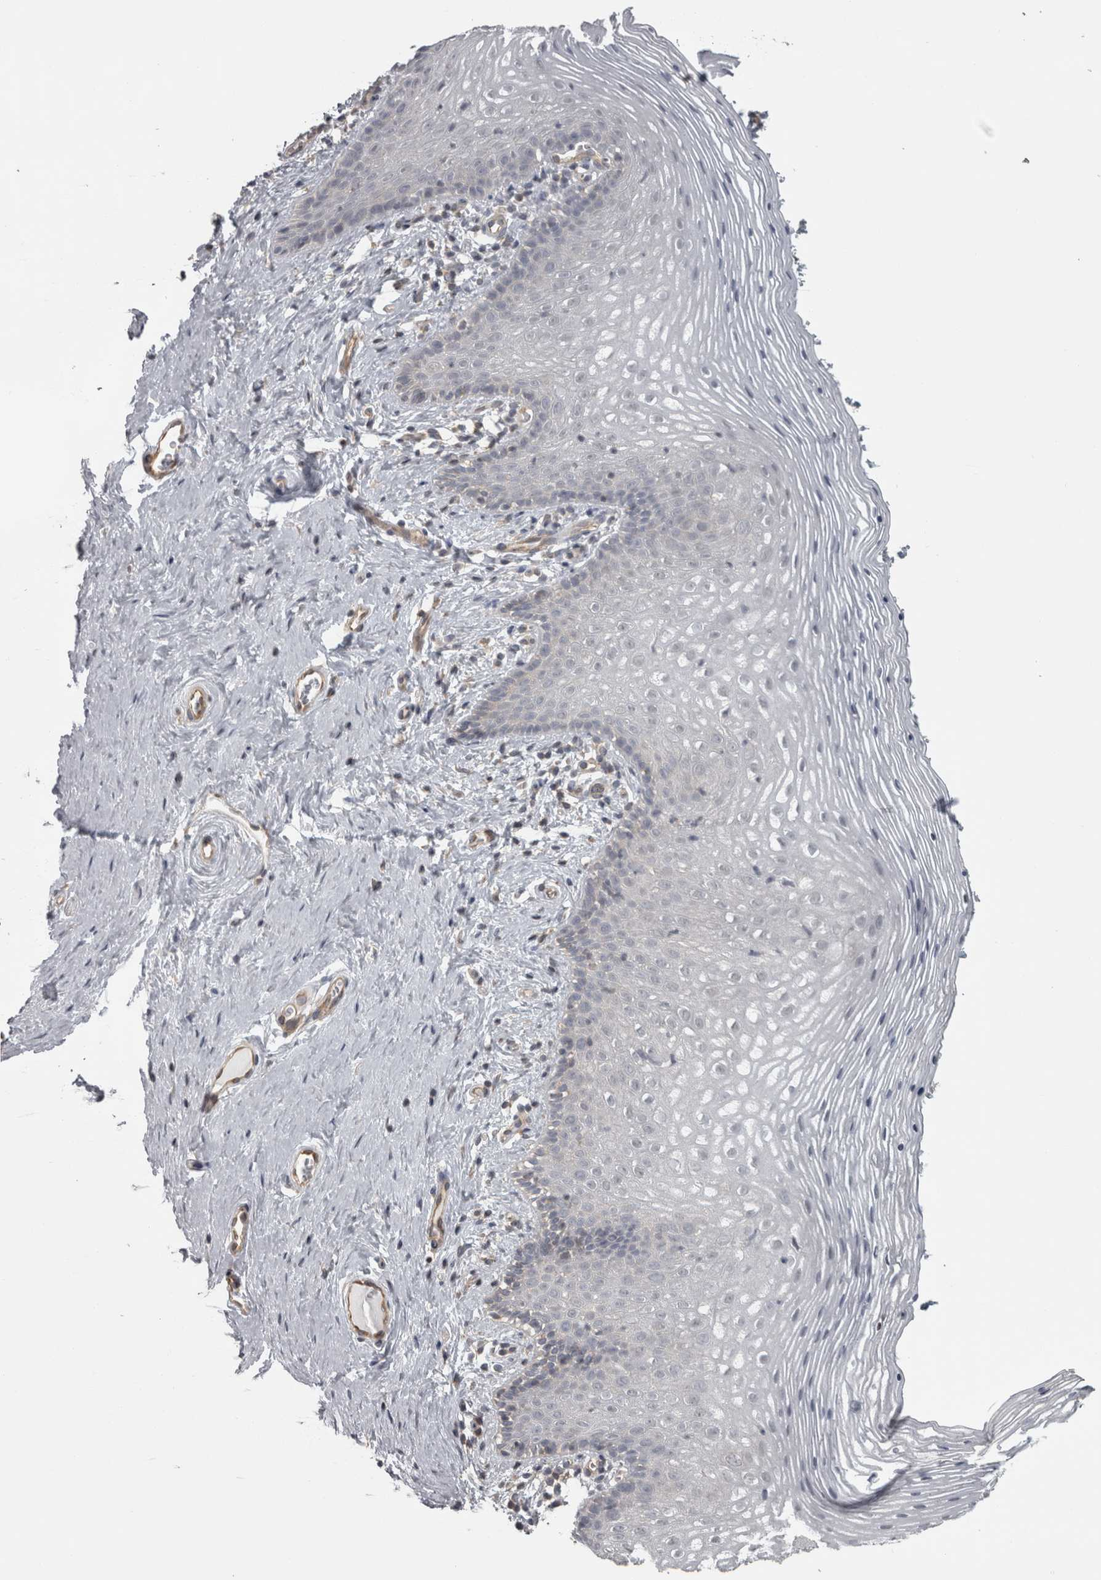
{"staining": {"intensity": "negative", "quantity": "none", "location": "none"}, "tissue": "vagina", "cell_type": "Squamous epithelial cells", "image_type": "normal", "snomed": [{"axis": "morphology", "description": "Normal tissue, NOS"}, {"axis": "topography", "description": "Vagina"}], "caption": "Immunohistochemistry of benign human vagina displays no staining in squamous epithelial cells.", "gene": "PPP1R12B", "patient": {"sex": "female", "age": 32}}